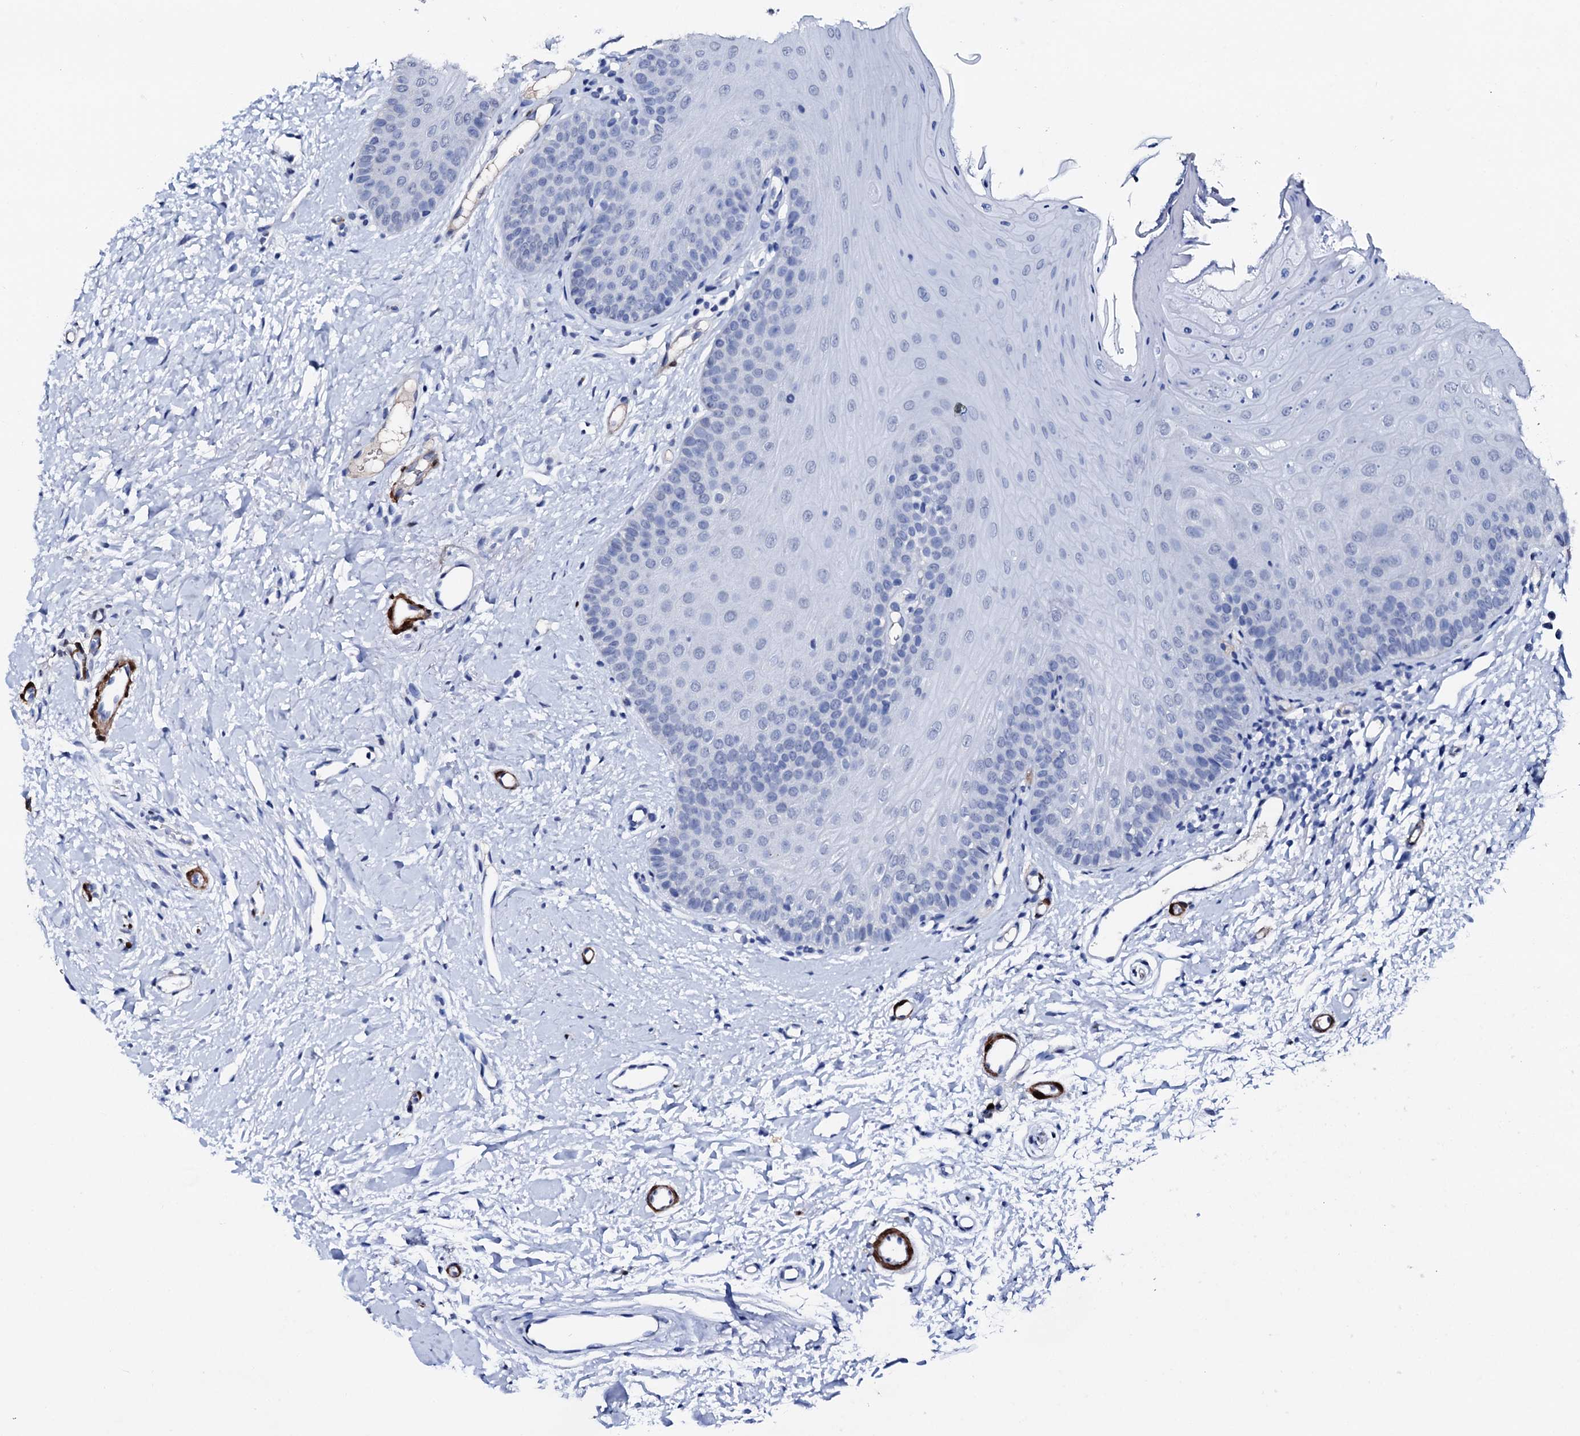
{"staining": {"intensity": "negative", "quantity": "none", "location": "none"}, "tissue": "oral mucosa", "cell_type": "Squamous epithelial cells", "image_type": "normal", "snomed": [{"axis": "morphology", "description": "Normal tissue, NOS"}, {"axis": "topography", "description": "Oral tissue"}], "caption": "Immunohistochemistry of benign oral mucosa shows no staining in squamous epithelial cells.", "gene": "NRIP2", "patient": {"sex": "female", "age": 68}}